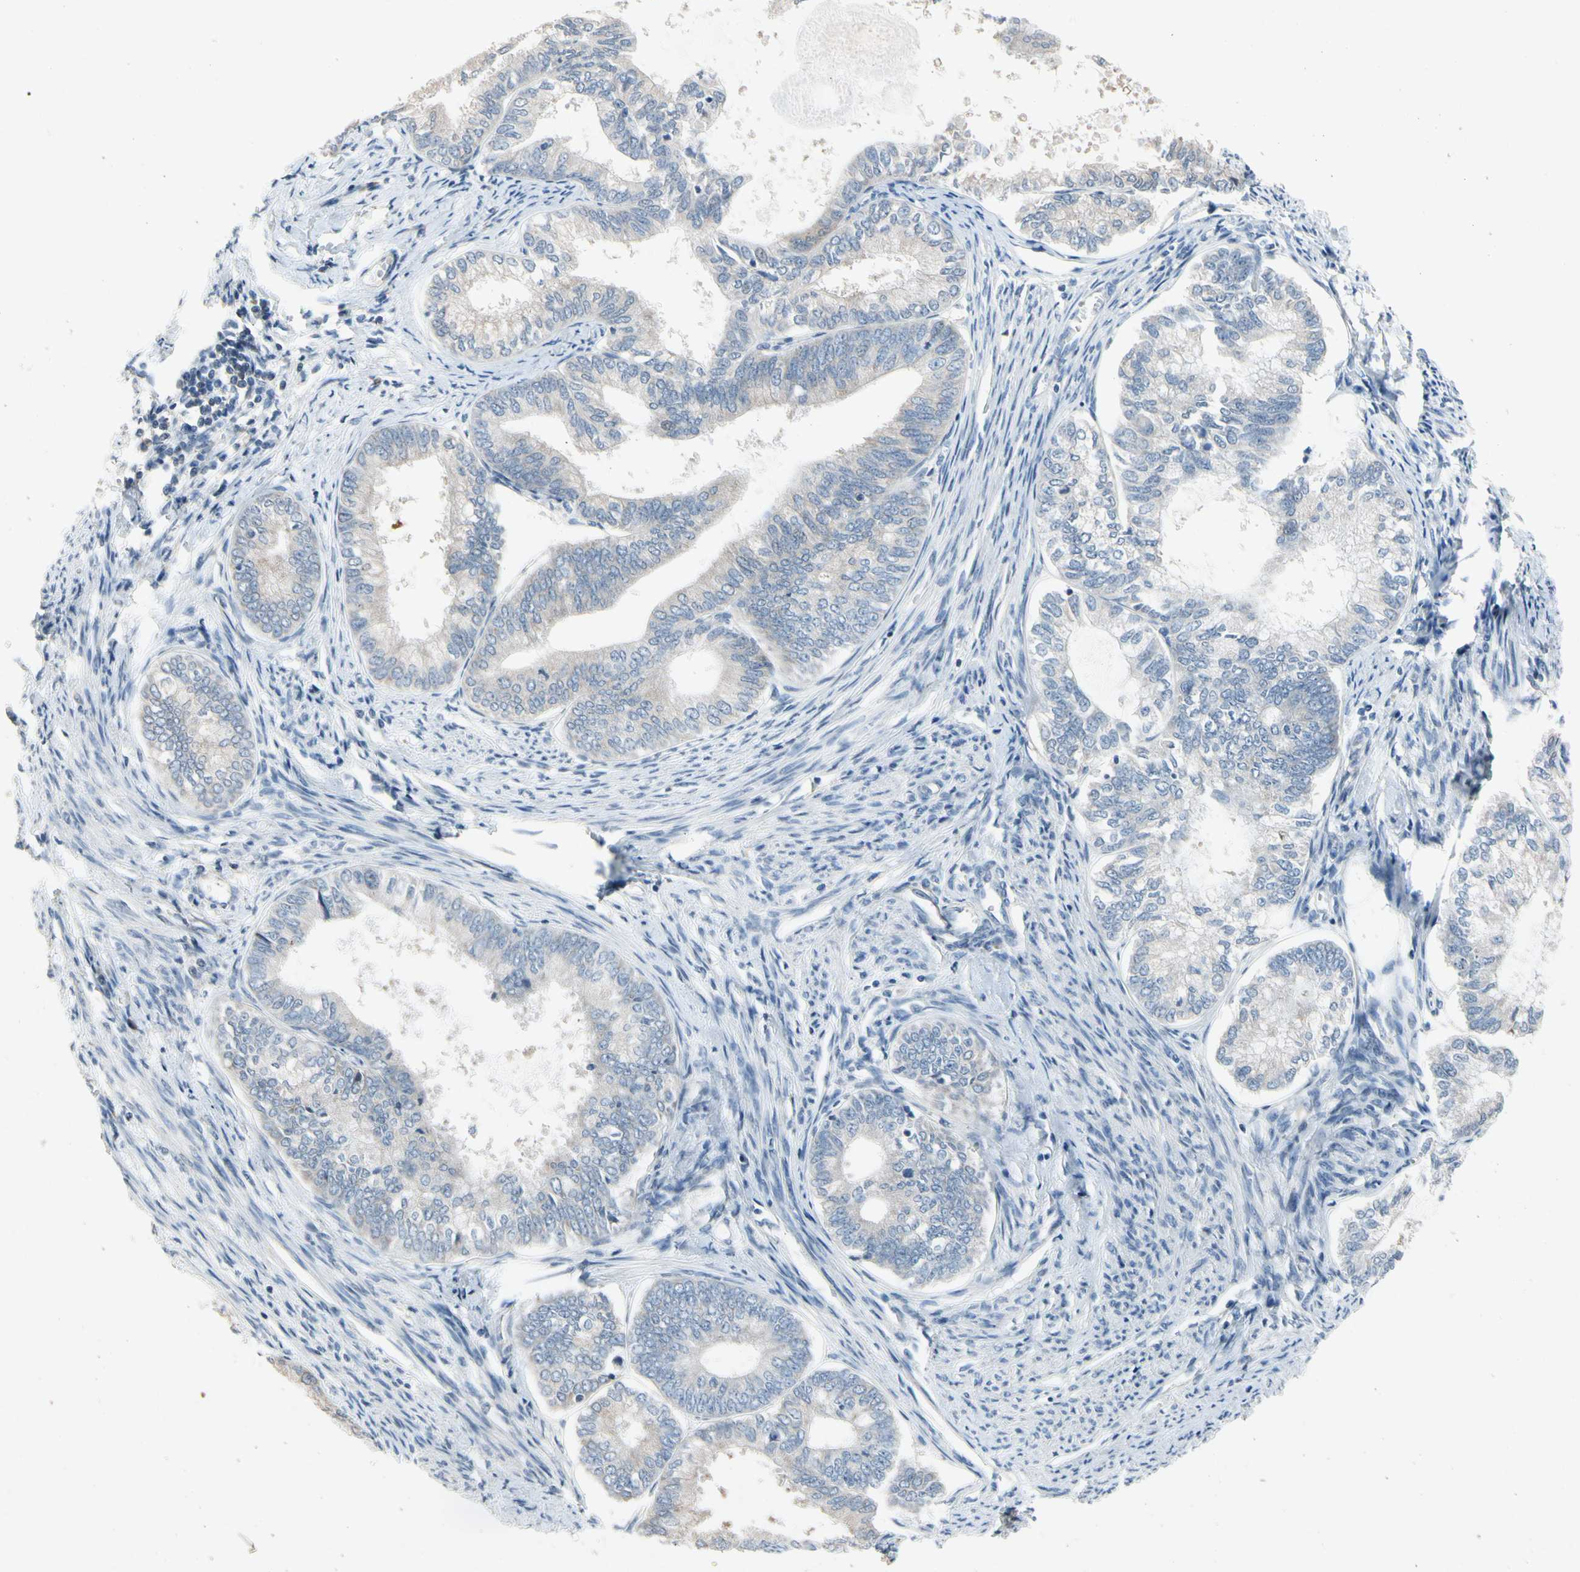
{"staining": {"intensity": "weak", "quantity": "<25%", "location": "cytoplasmic/membranous"}, "tissue": "endometrial cancer", "cell_type": "Tumor cells", "image_type": "cancer", "snomed": [{"axis": "morphology", "description": "Adenocarcinoma, NOS"}, {"axis": "topography", "description": "Endometrium"}], "caption": "This histopathology image is of endometrial cancer stained with immunohistochemistry to label a protein in brown with the nuclei are counter-stained blue. There is no expression in tumor cells. The staining was performed using DAB to visualize the protein expression in brown, while the nuclei were stained in blue with hematoxylin (Magnification: 20x).", "gene": "PIP5K1B", "patient": {"sex": "female", "age": 86}}